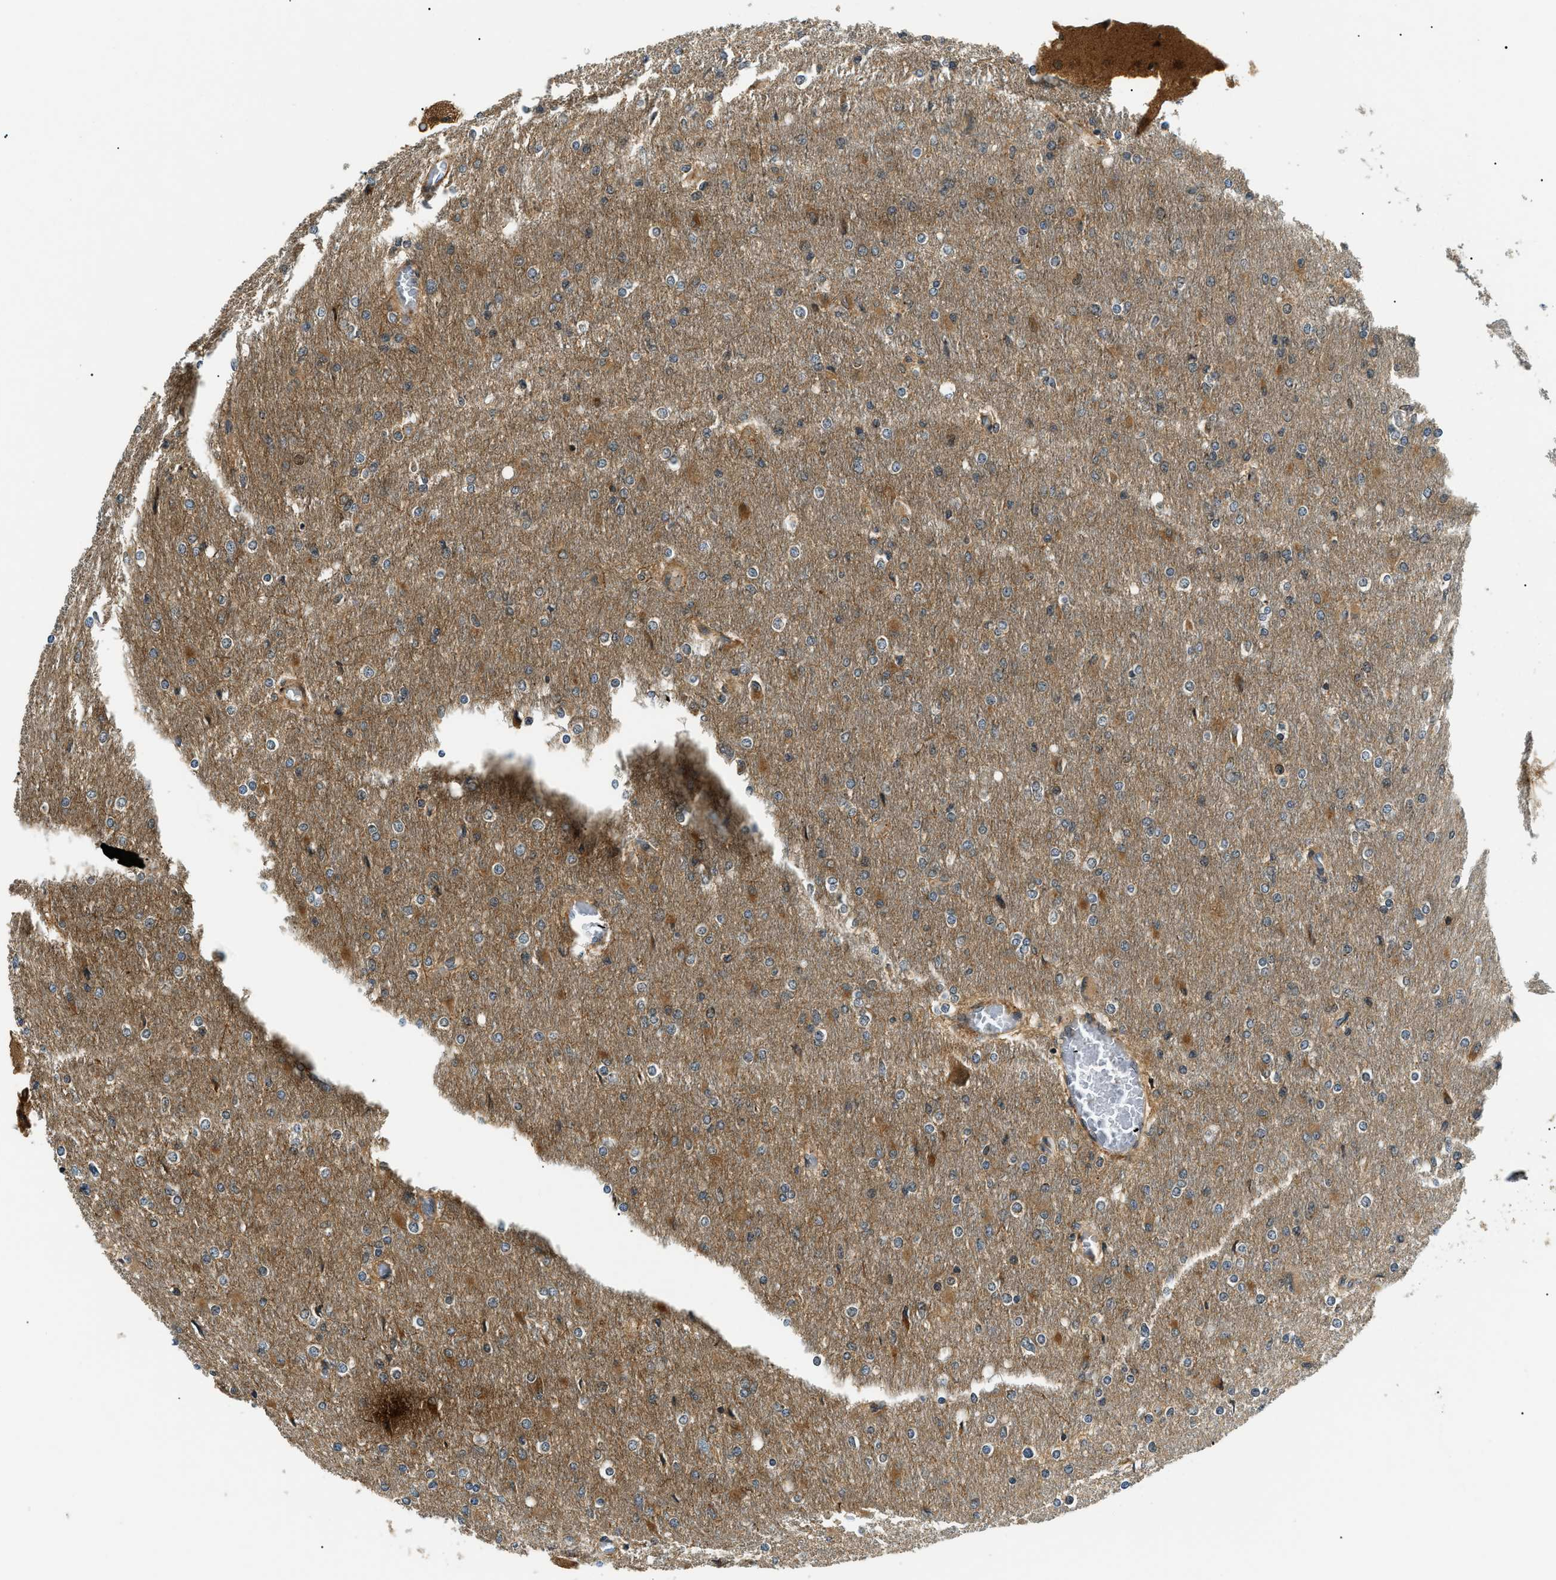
{"staining": {"intensity": "moderate", "quantity": "25%-75%", "location": "cytoplasmic/membranous"}, "tissue": "glioma", "cell_type": "Tumor cells", "image_type": "cancer", "snomed": [{"axis": "morphology", "description": "Glioma, malignant, High grade"}, {"axis": "topography", "description": "Cerebral cortex"}], "caption": "A high-resolution histopathology image shows immunohistochemistry staining of glioma, which demonstrates moderate cytoplasmic/membranous expression in approximately 25%-75% of tumor cells.", "gene": "ATP6AP1", "patient": {"sex": "female", "age": 36}}